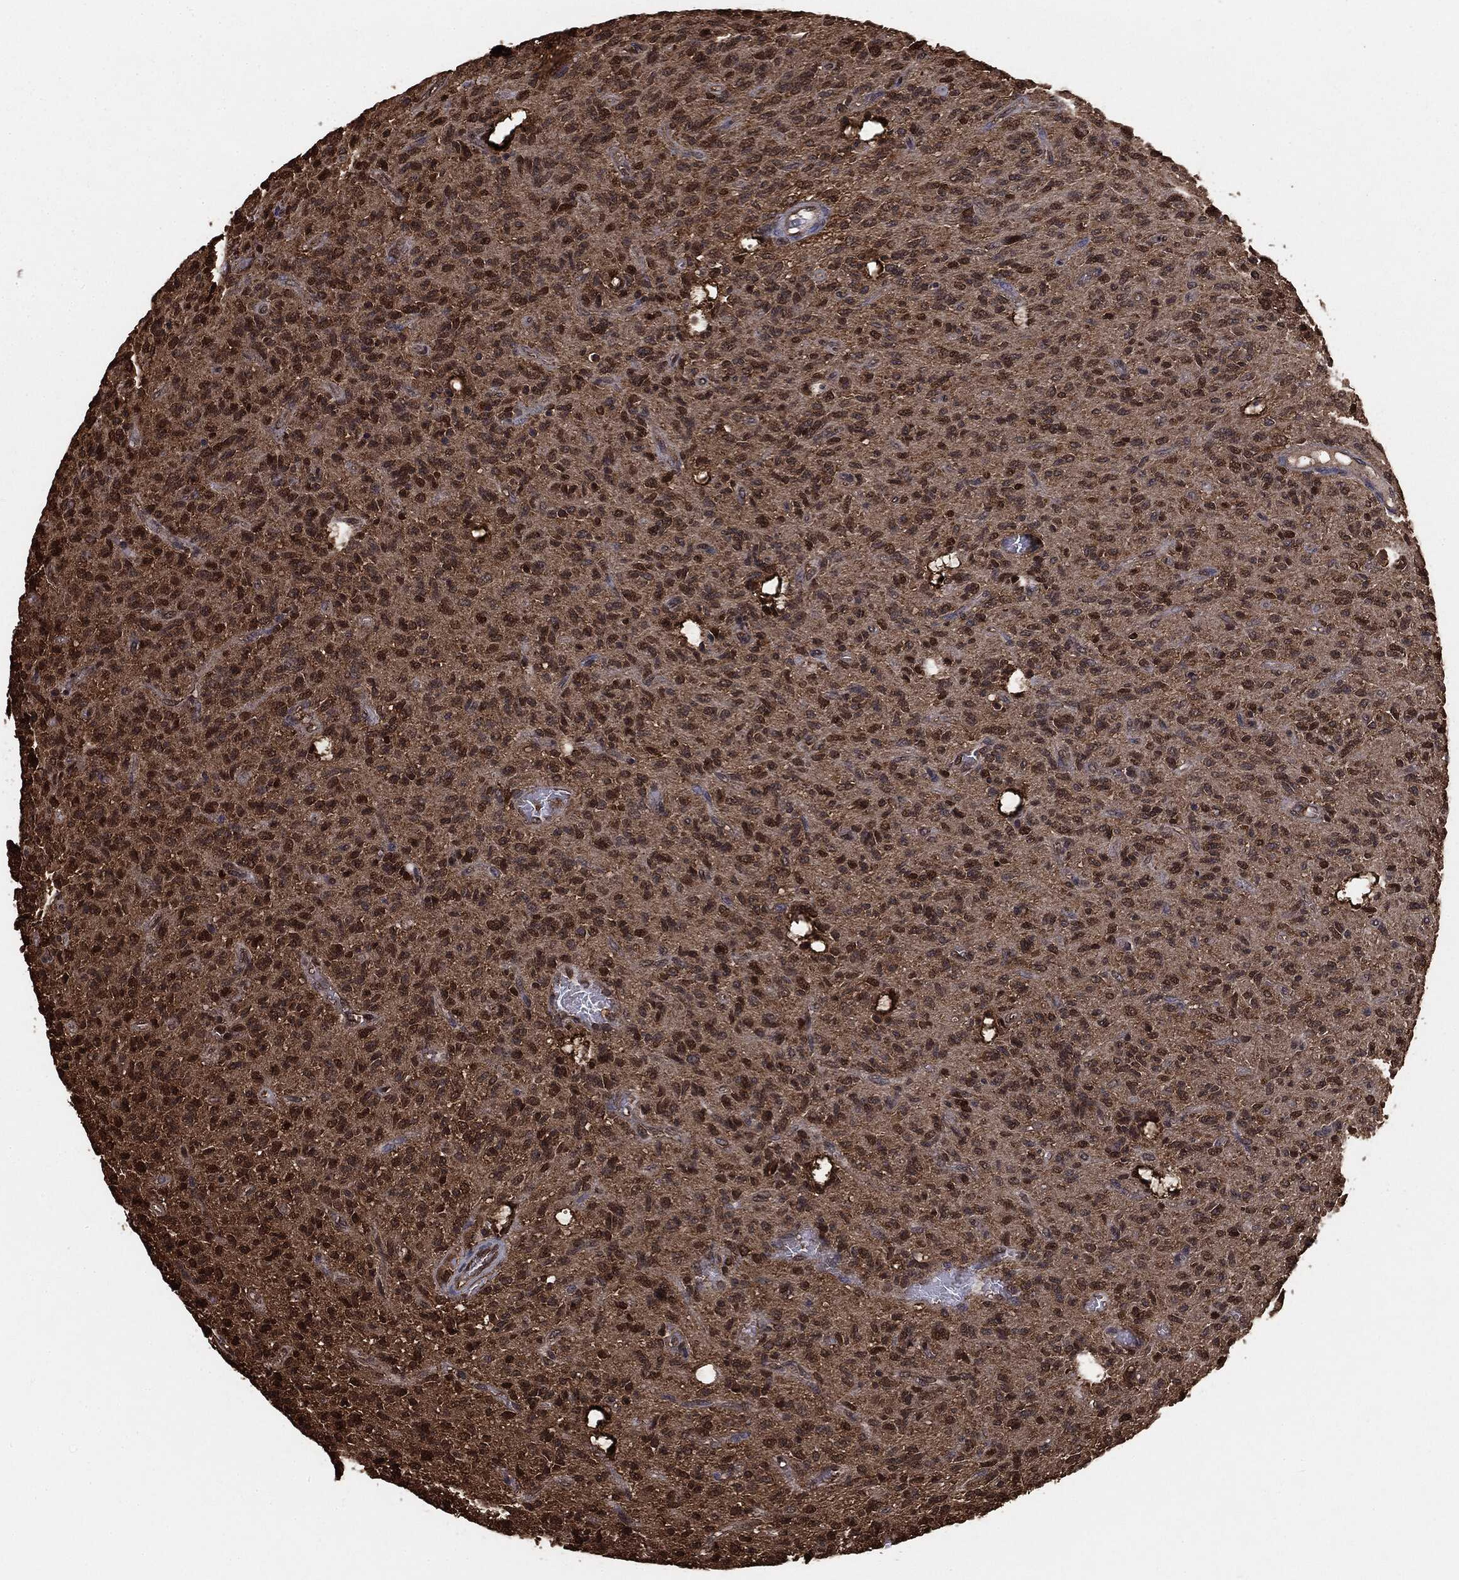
{"staining": {"intensity": "strong", "quantity": ">75%", "location": "cytoplasmic/membranous,nuclear"}, "tissue": "glioma", "cell_type": "Tumor cells", "image_type": "cancer", "snomed": [{"axis": "morphology", "description": "Glioma, malignant, High grade"}, {"axis": "topography", "description": "Brain"}], "caption": "There is high levels of strong cytoplasmic/membranous and nuclear staining in tumor cells of glioma, as demonstrated by immunohistochemical staining (brown color).", "gene": "NME1", "patient": {"sex": "male", "age": 64}}